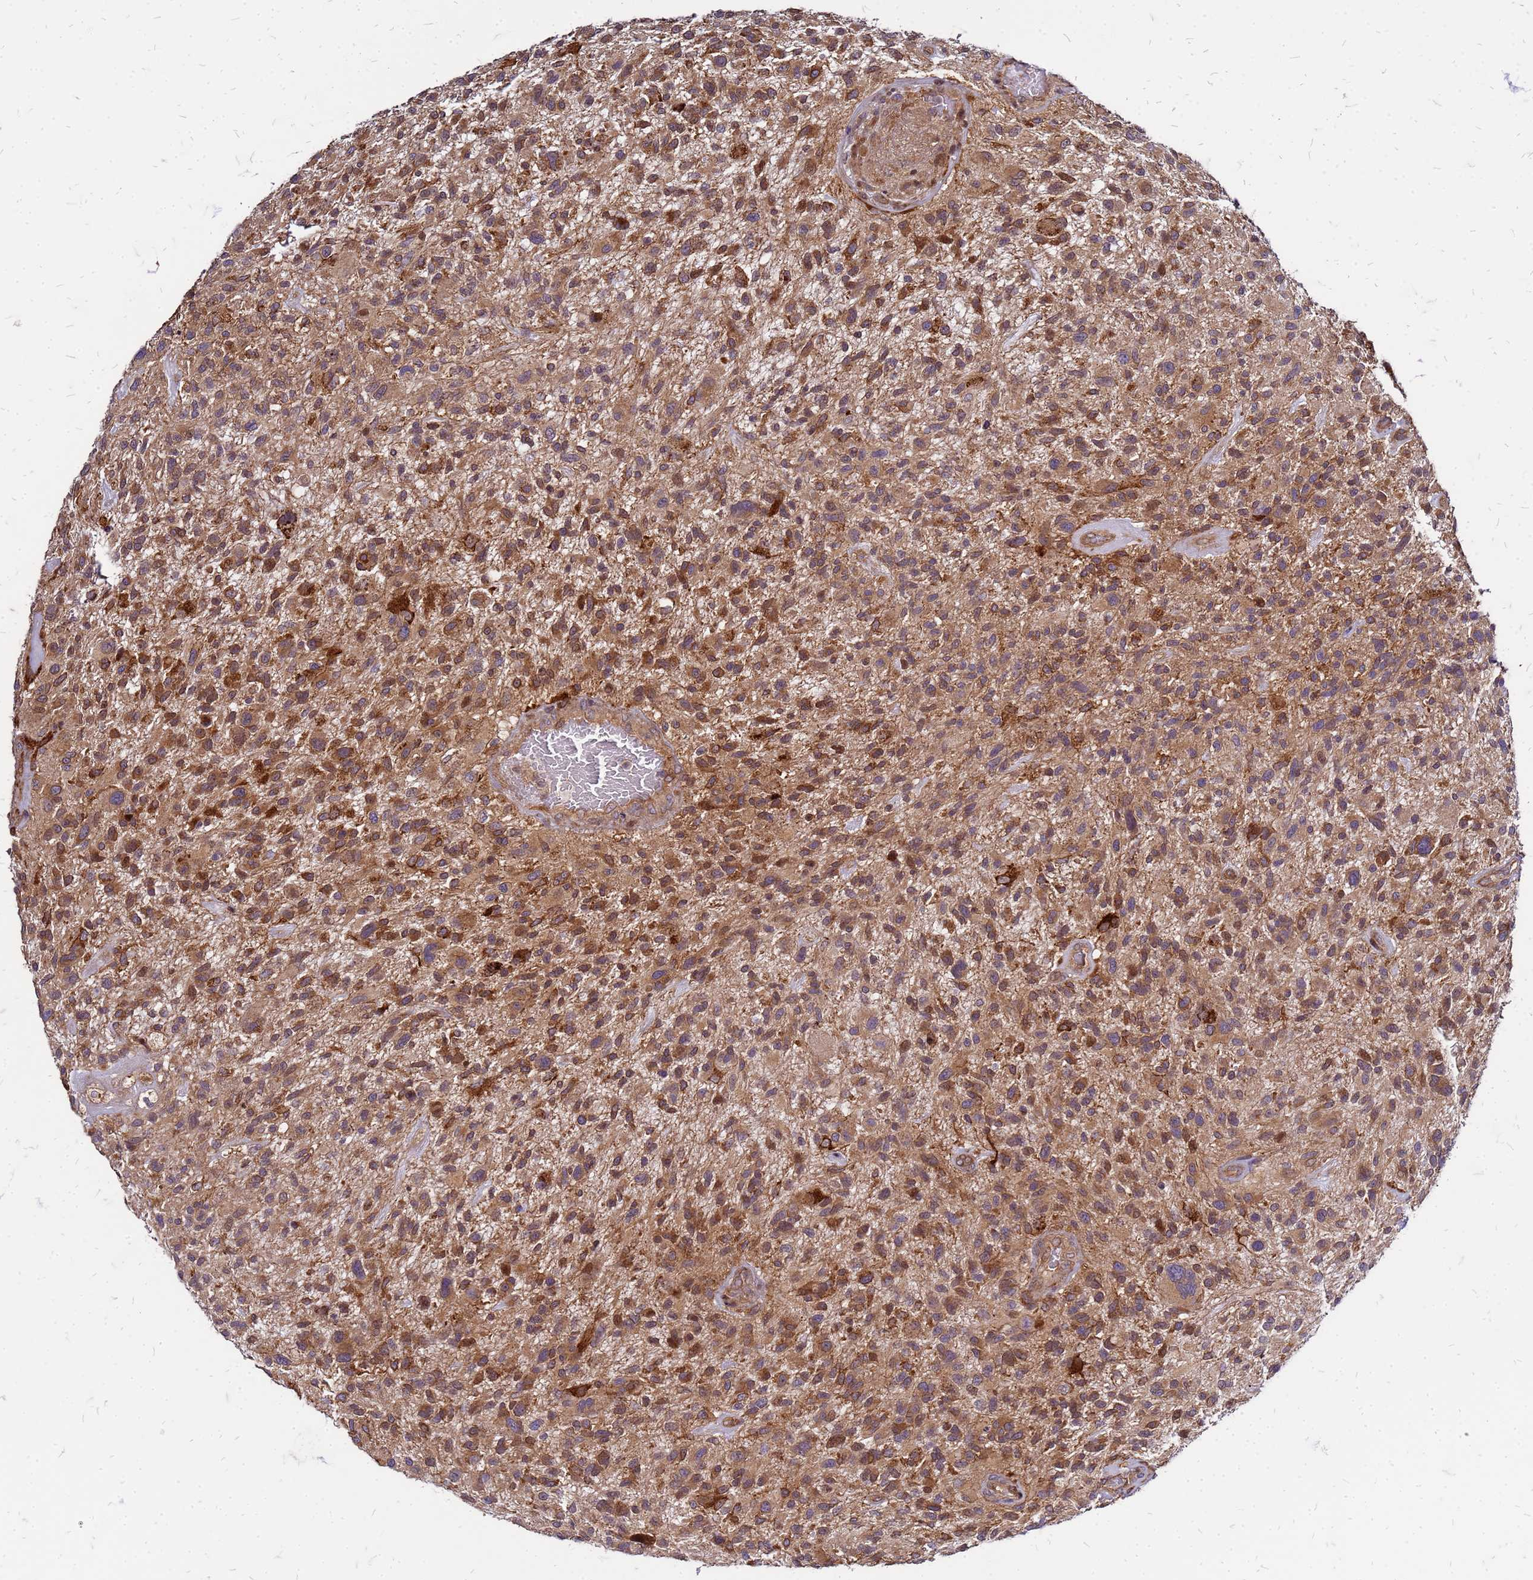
{"staining": {"intensity": "moderate", "quantity": ">75%", "location": "cytoplasmic/membranous"}, "tissue": "glioma", "cell_type": "Tumor cells", "image_type": "cancer", "snomed": [{"axis": "morphology", "description": "Glioma, malignant, High grade"}, {"axis": "topography", "description": "Brain"}], "caption": "A histopathology image of malignant high-grade glioma stained for a protein demonstrates moderate cytoplasmic/membranous brown staining in tumor cells.", "gene": "CYBC1", "patient": {"sex": "male", "age": 47}}